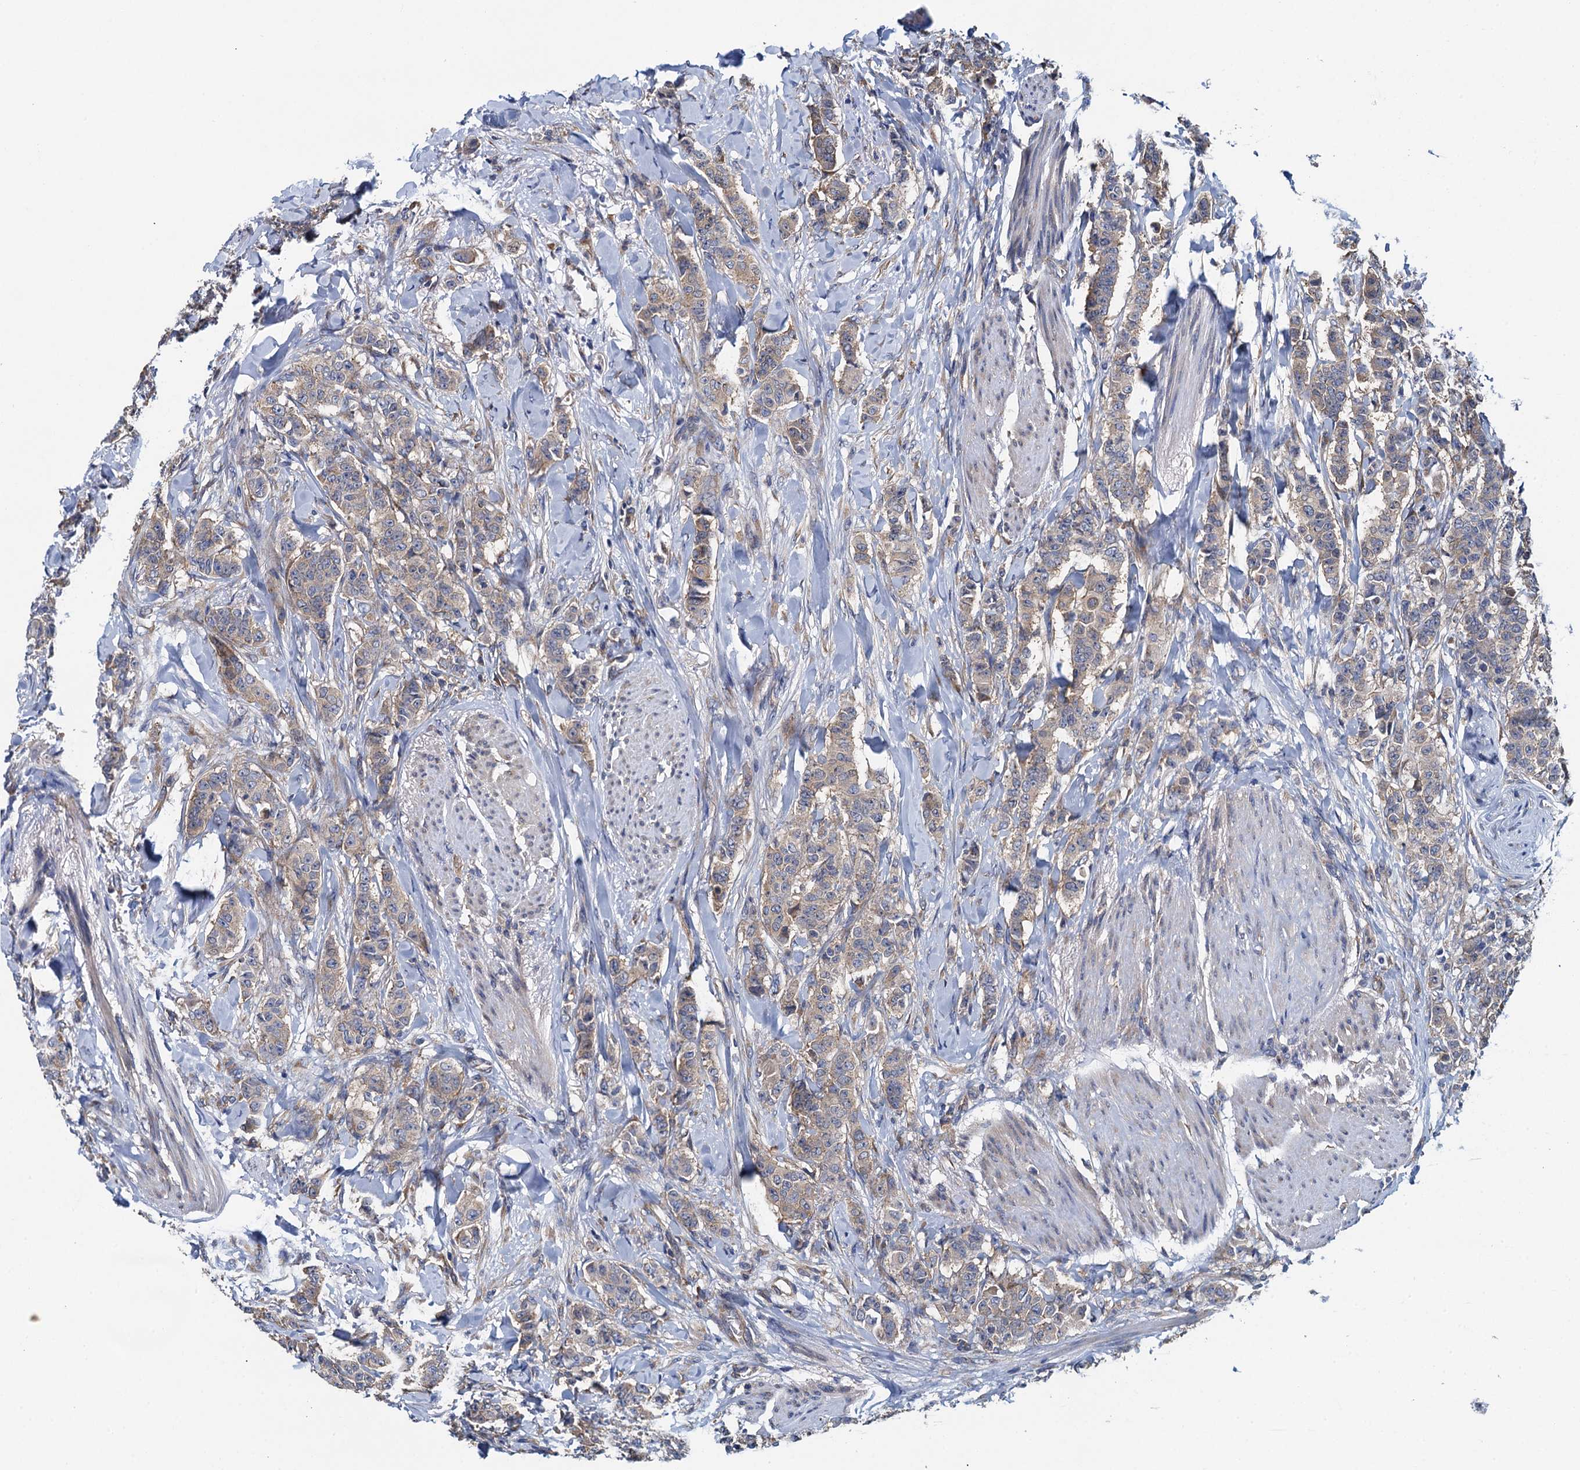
{"staining": {"intensity": "weak", "quantity": "<25%", "location": "cytoplasmic/membranous"}, "tissue": "breast cancer", "cell_type": "Tumor cells", "image_type": "cancer", "snomed": [{"axis": "morphology", "description": "Duct carcinoma"}, {"axis": "topography", "description": "Breast"}], "caption": "Micrograph shows no protein expression in tumor cells of breast infiltrating ductal carcinoma tissue.", "gene": "ADCY9", "patient": {"sex": "female", "age": 40}}